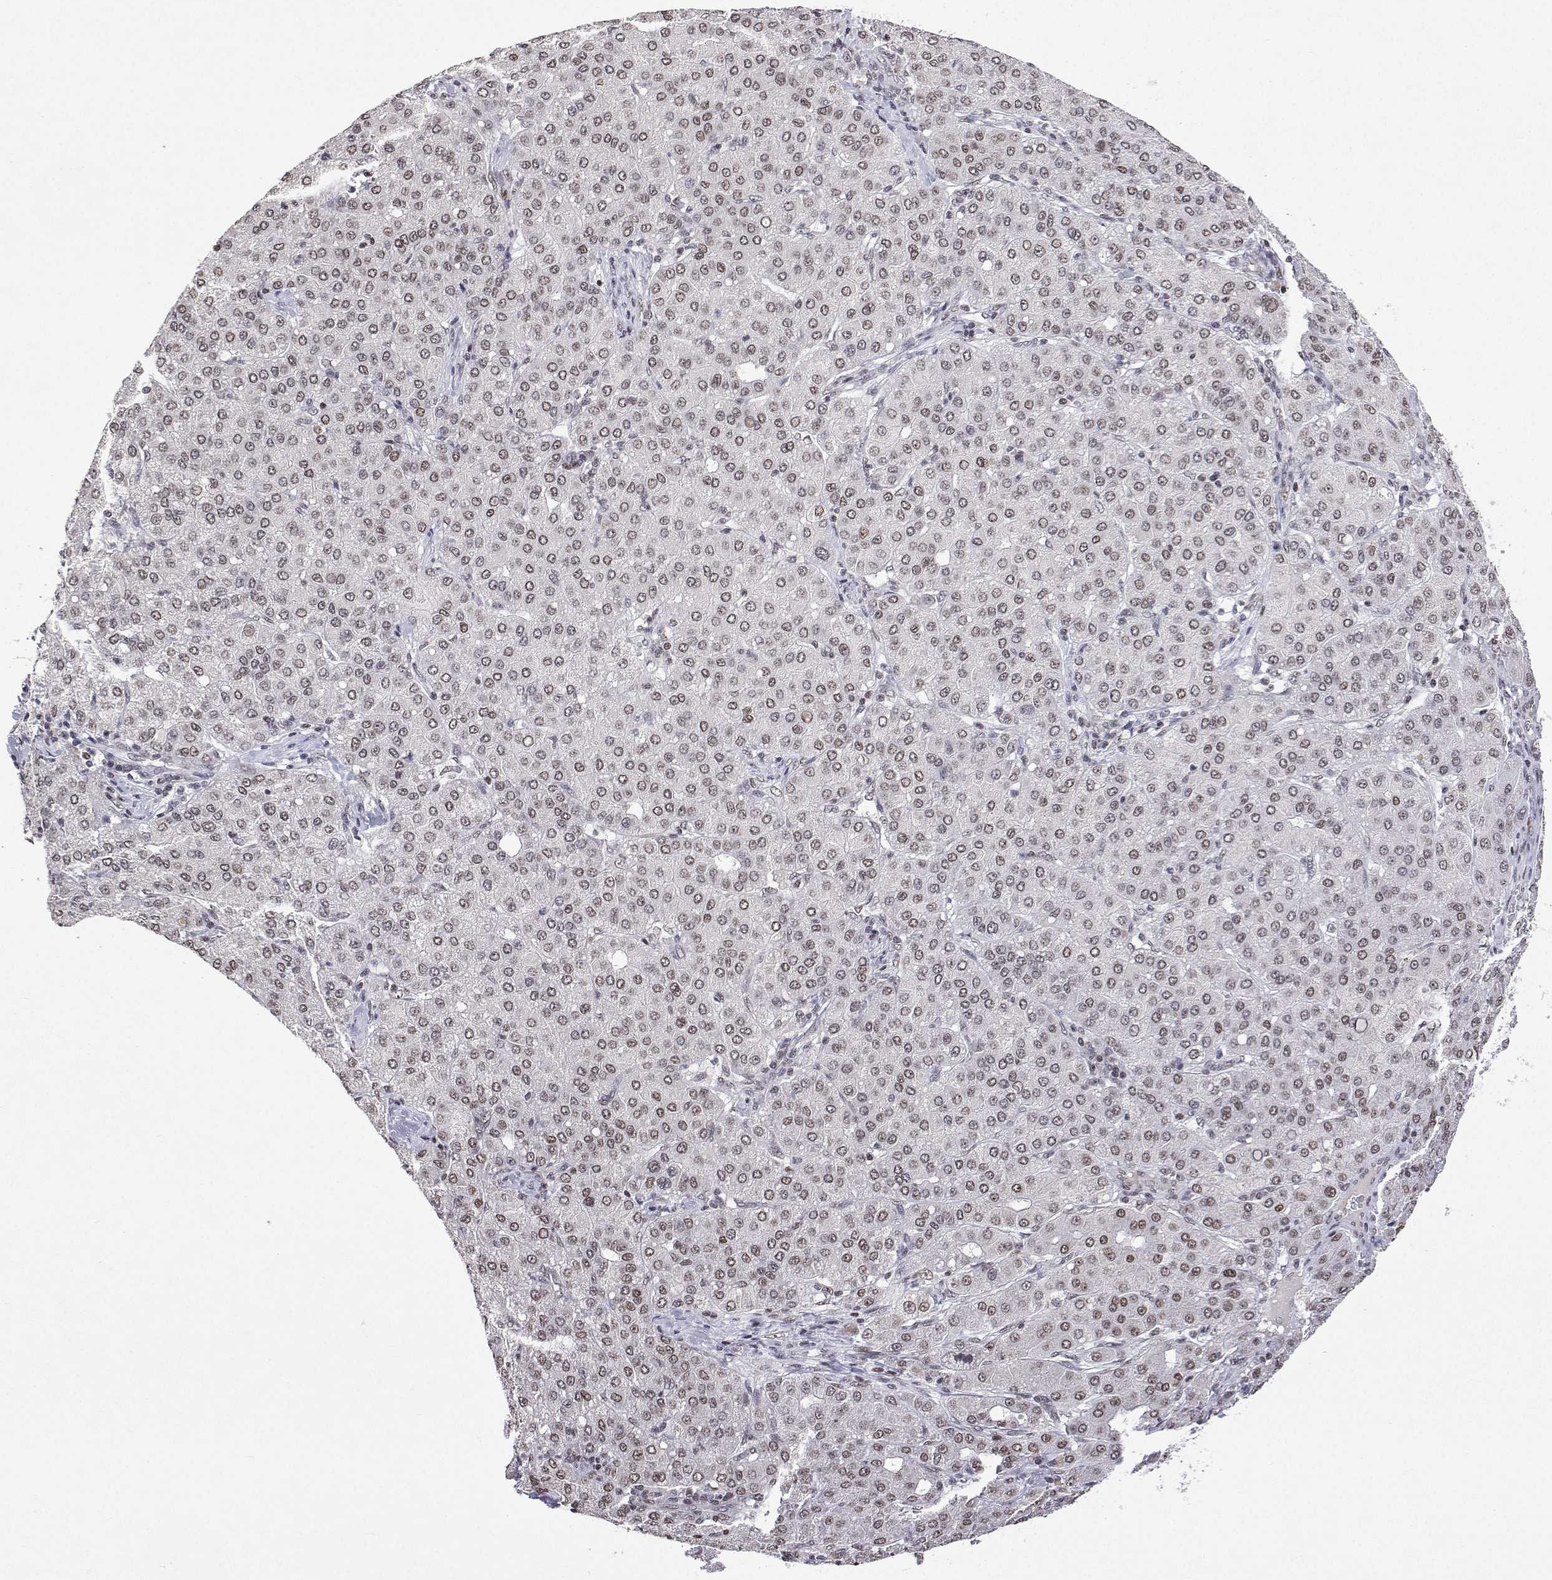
{"staining": {"intensity": "weak", "quantity": ">75%", "location": "nuclear"}, "tissue": "liver cancer", "cell_type": "Tumor cells", "image_type": "cancer", "snomed": [{"axis": "morphology", "description": "Carcinoma, Hepatocellular, NOS"}, {"axis": "topography", "description": "Liver"}], "caption": "The image shows a brown stain indicating the presence of a protein in the nuclear of tumor cells in liver cancer.", "gene": "XPC", "patient": {"sex": "male", "age": 65}}